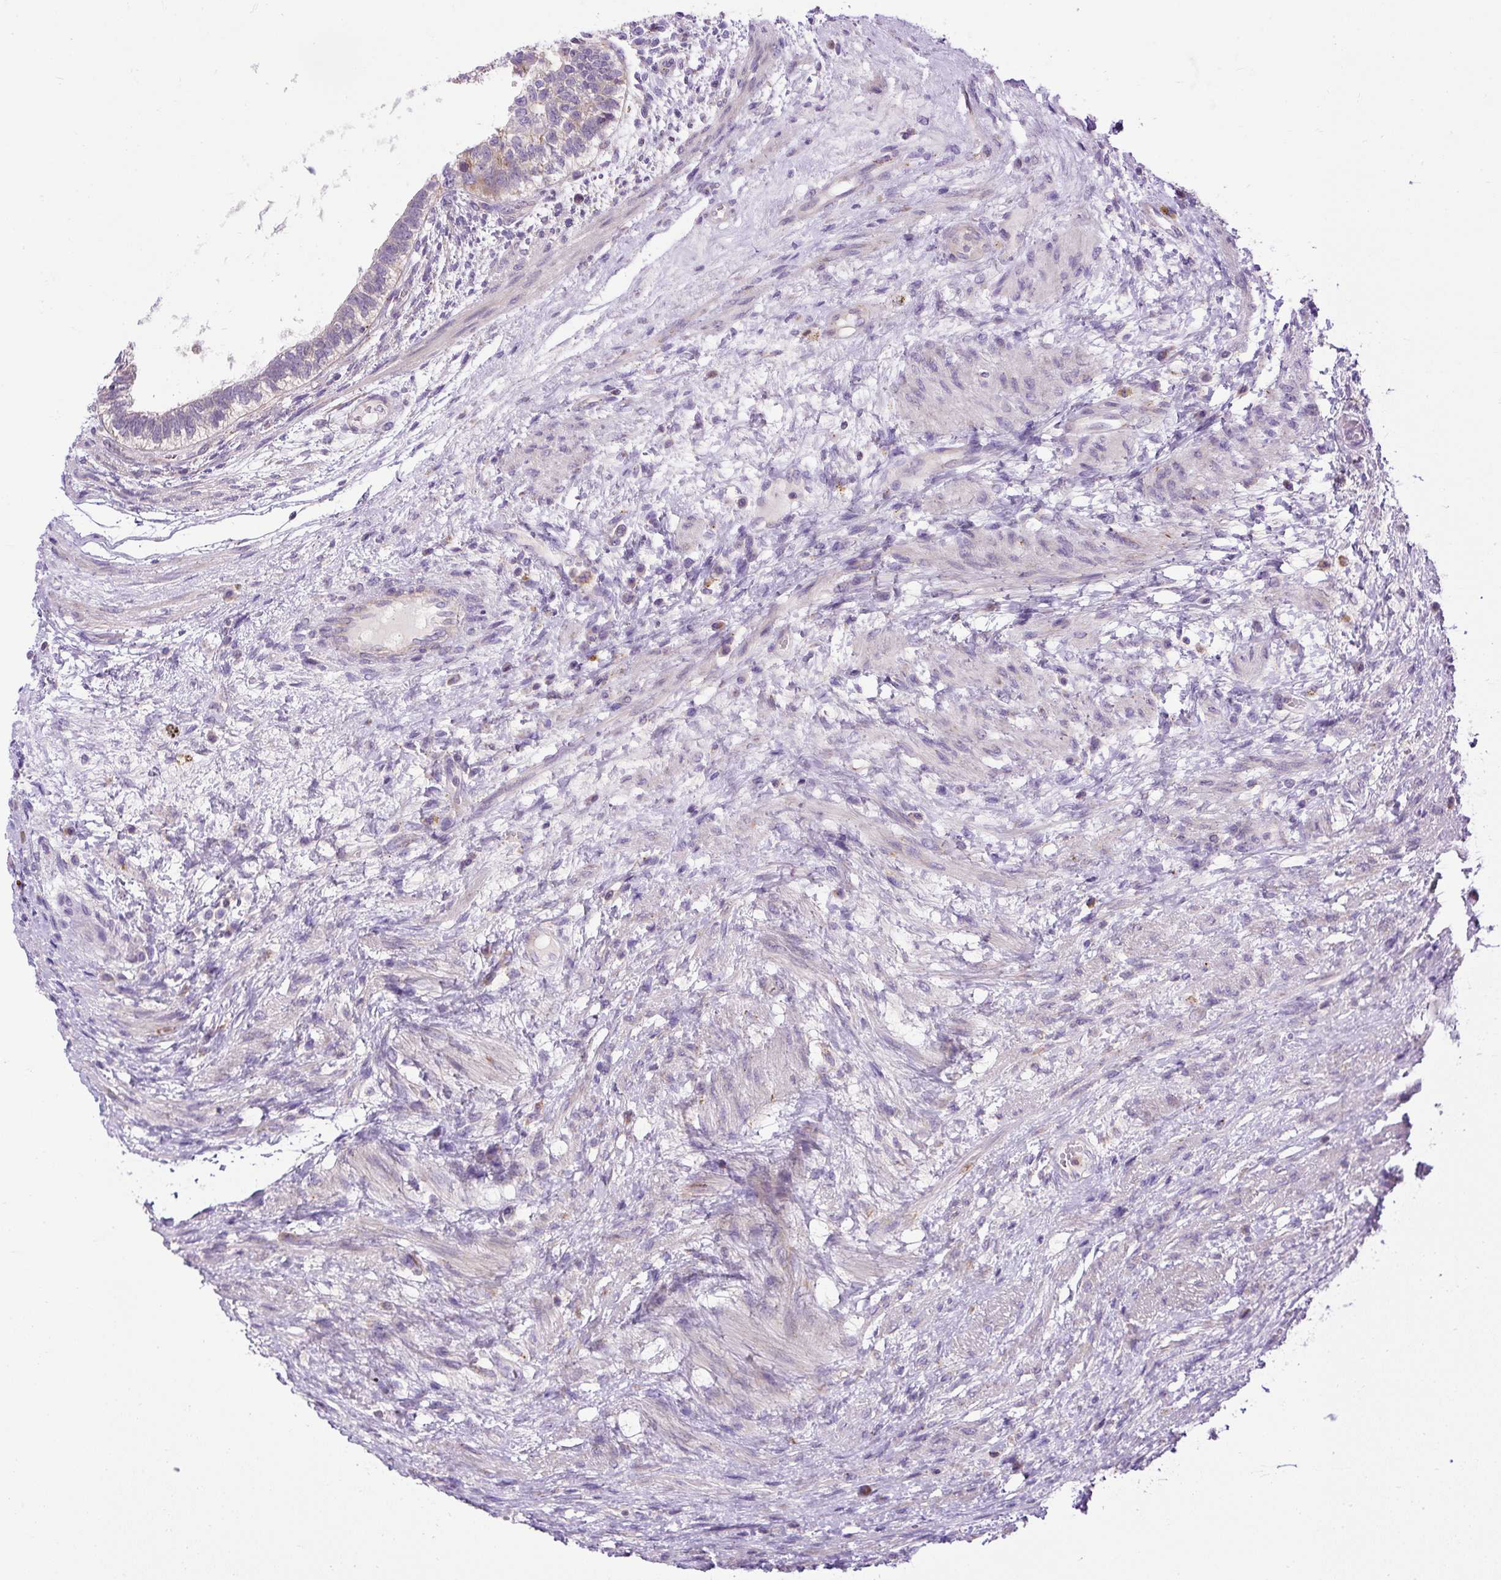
{"staining": {"intensity": "negative", "quantity": "none", "location": "none"}, "tissue": "testis cancer", "cell_type": "Tumor cells", "image_type": "cancer", "snomed": [{"axis": "morphology", "description": "Carcinoma, Embryonal, NOS"}, {"axis": "topography", "description": "Testis"}], "caption": "DAB immunohistochemical staining of human testis cancer exhibits no significant expression in tumor cells.", "gene": "CFAP47", "patient": {"sex": "male", "age": 26}}